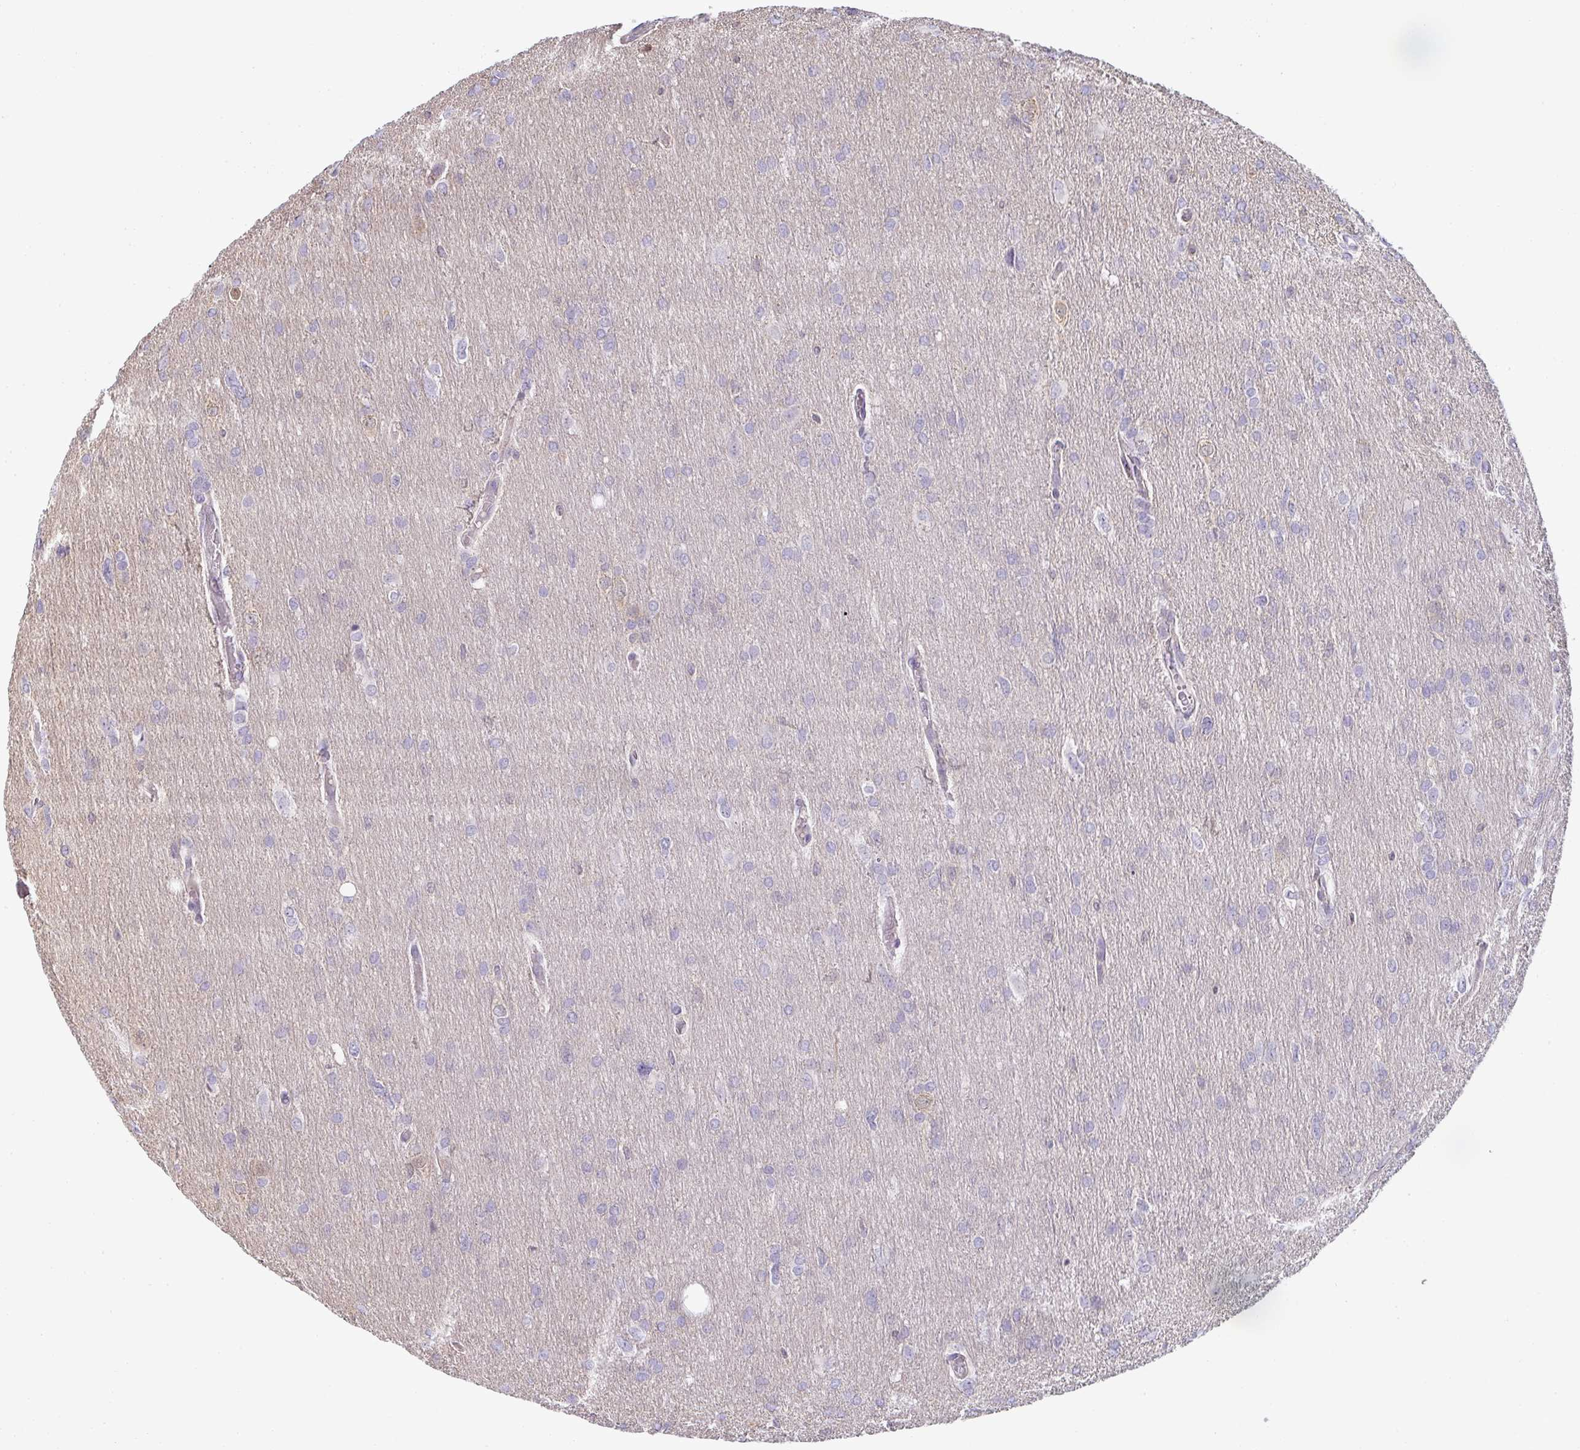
{"staining": {"intensity": "negative", "quantity": "none", "location": "none"}, "tissue": "glioma", "cell_type": "Tumor cells", "image_type": "cancer", "snomed": [{"axis": "morphology", "description": "Glioma, malignant, High grade"}, {"axis": "topography", "description": "Brain"}], "caption": "DAB (3,3'-diaminobenzidine) immunohistochemical staining of glioma demonstrates no significant staining in tumor cells.", "gene": "GSDMB", "patient": {"sex": "male", "age": 53}}